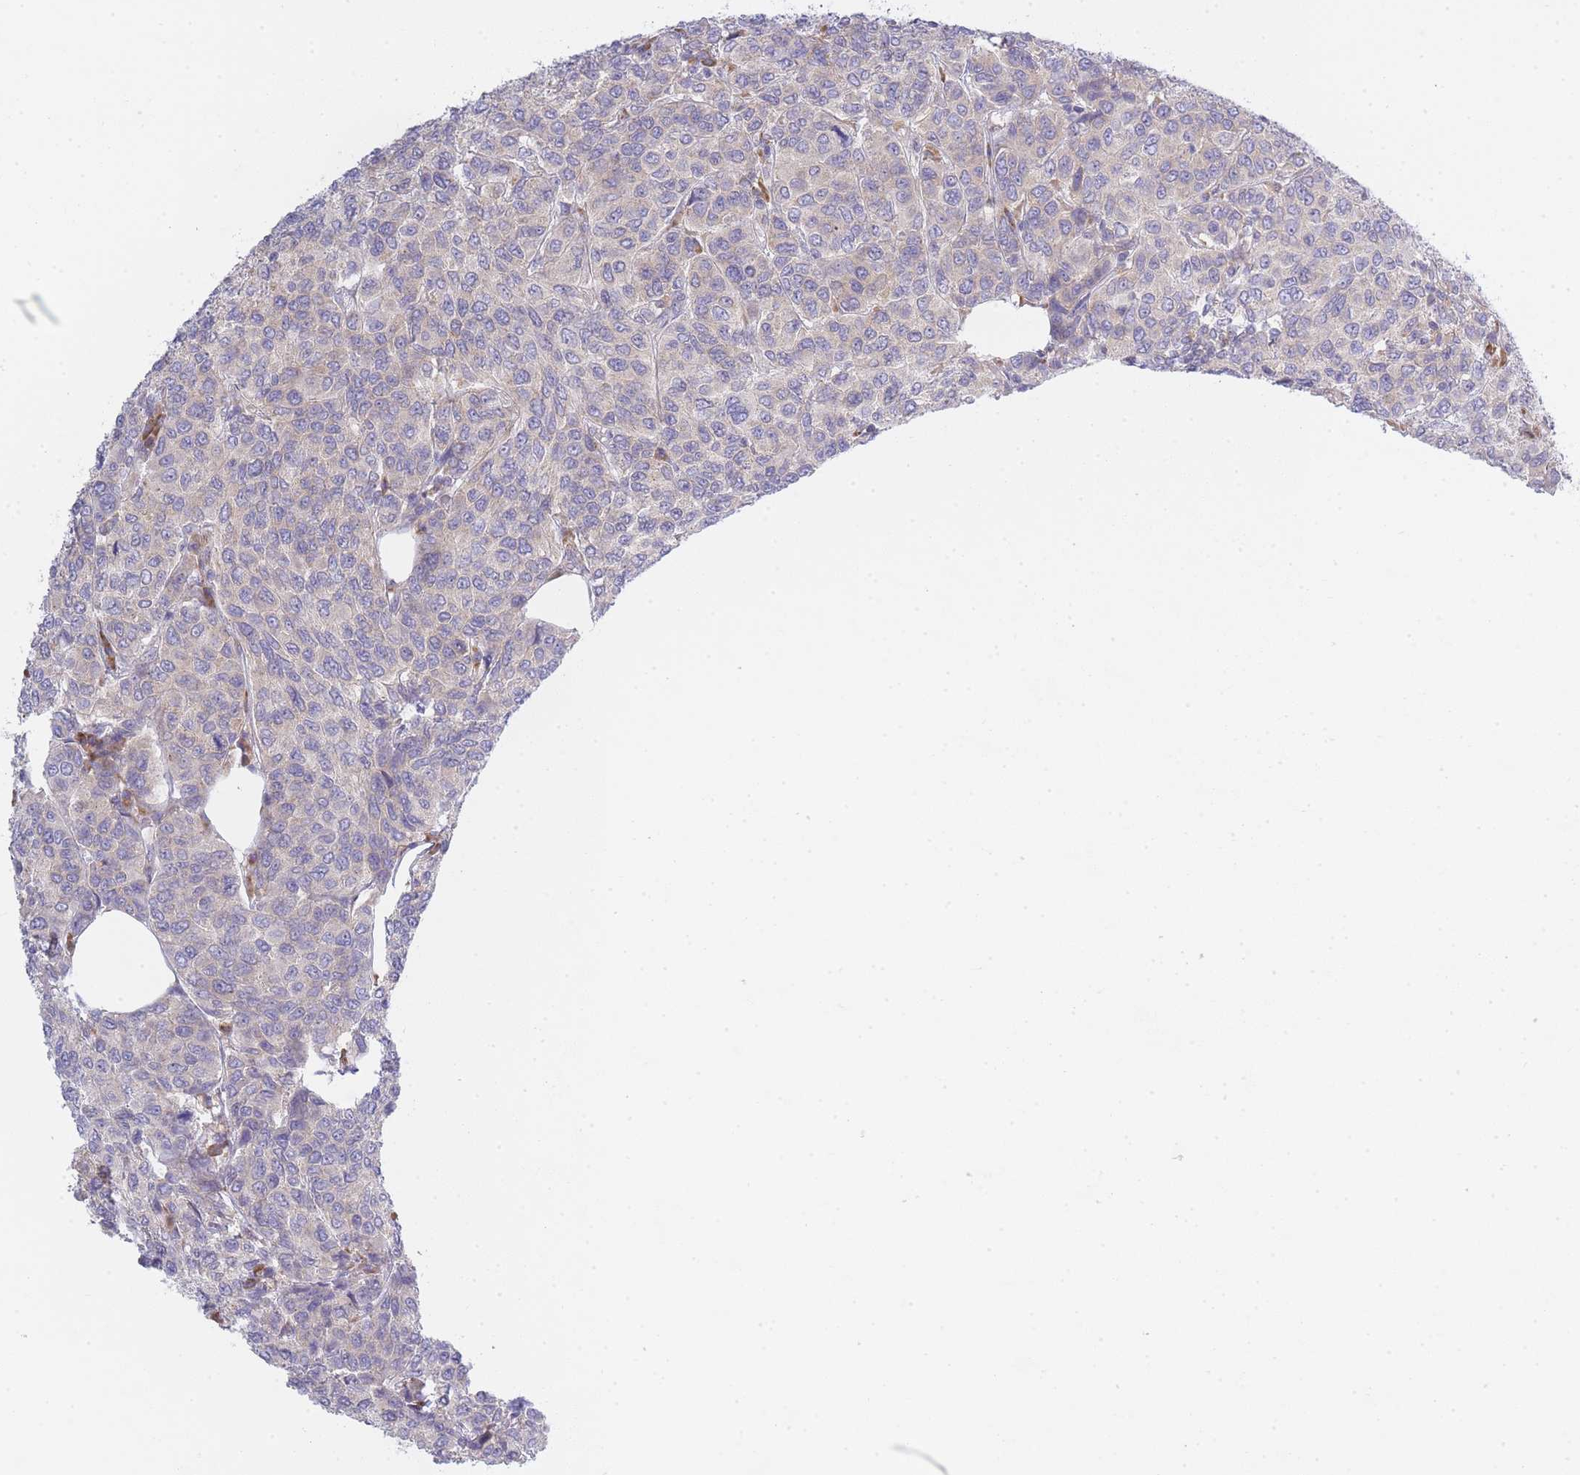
{"staining": {"intensity": "negative", "quantity": "none", "location": "none"}, "tissue": "breast cancer", "cell_type": "Tumor cells", "image_type": "cancer", "snomed": [{"axis": "morphology", "description": "Duct carcinoma"}, {"axis": "topography", "description": "Breast"}], "caption": "Immunohistochemical staining of intraductal carcinoma (breast) shows no significant positivity in tumor cells.", "gene": "OR5L2", "patient": {"sex": "female", "age": 55}}